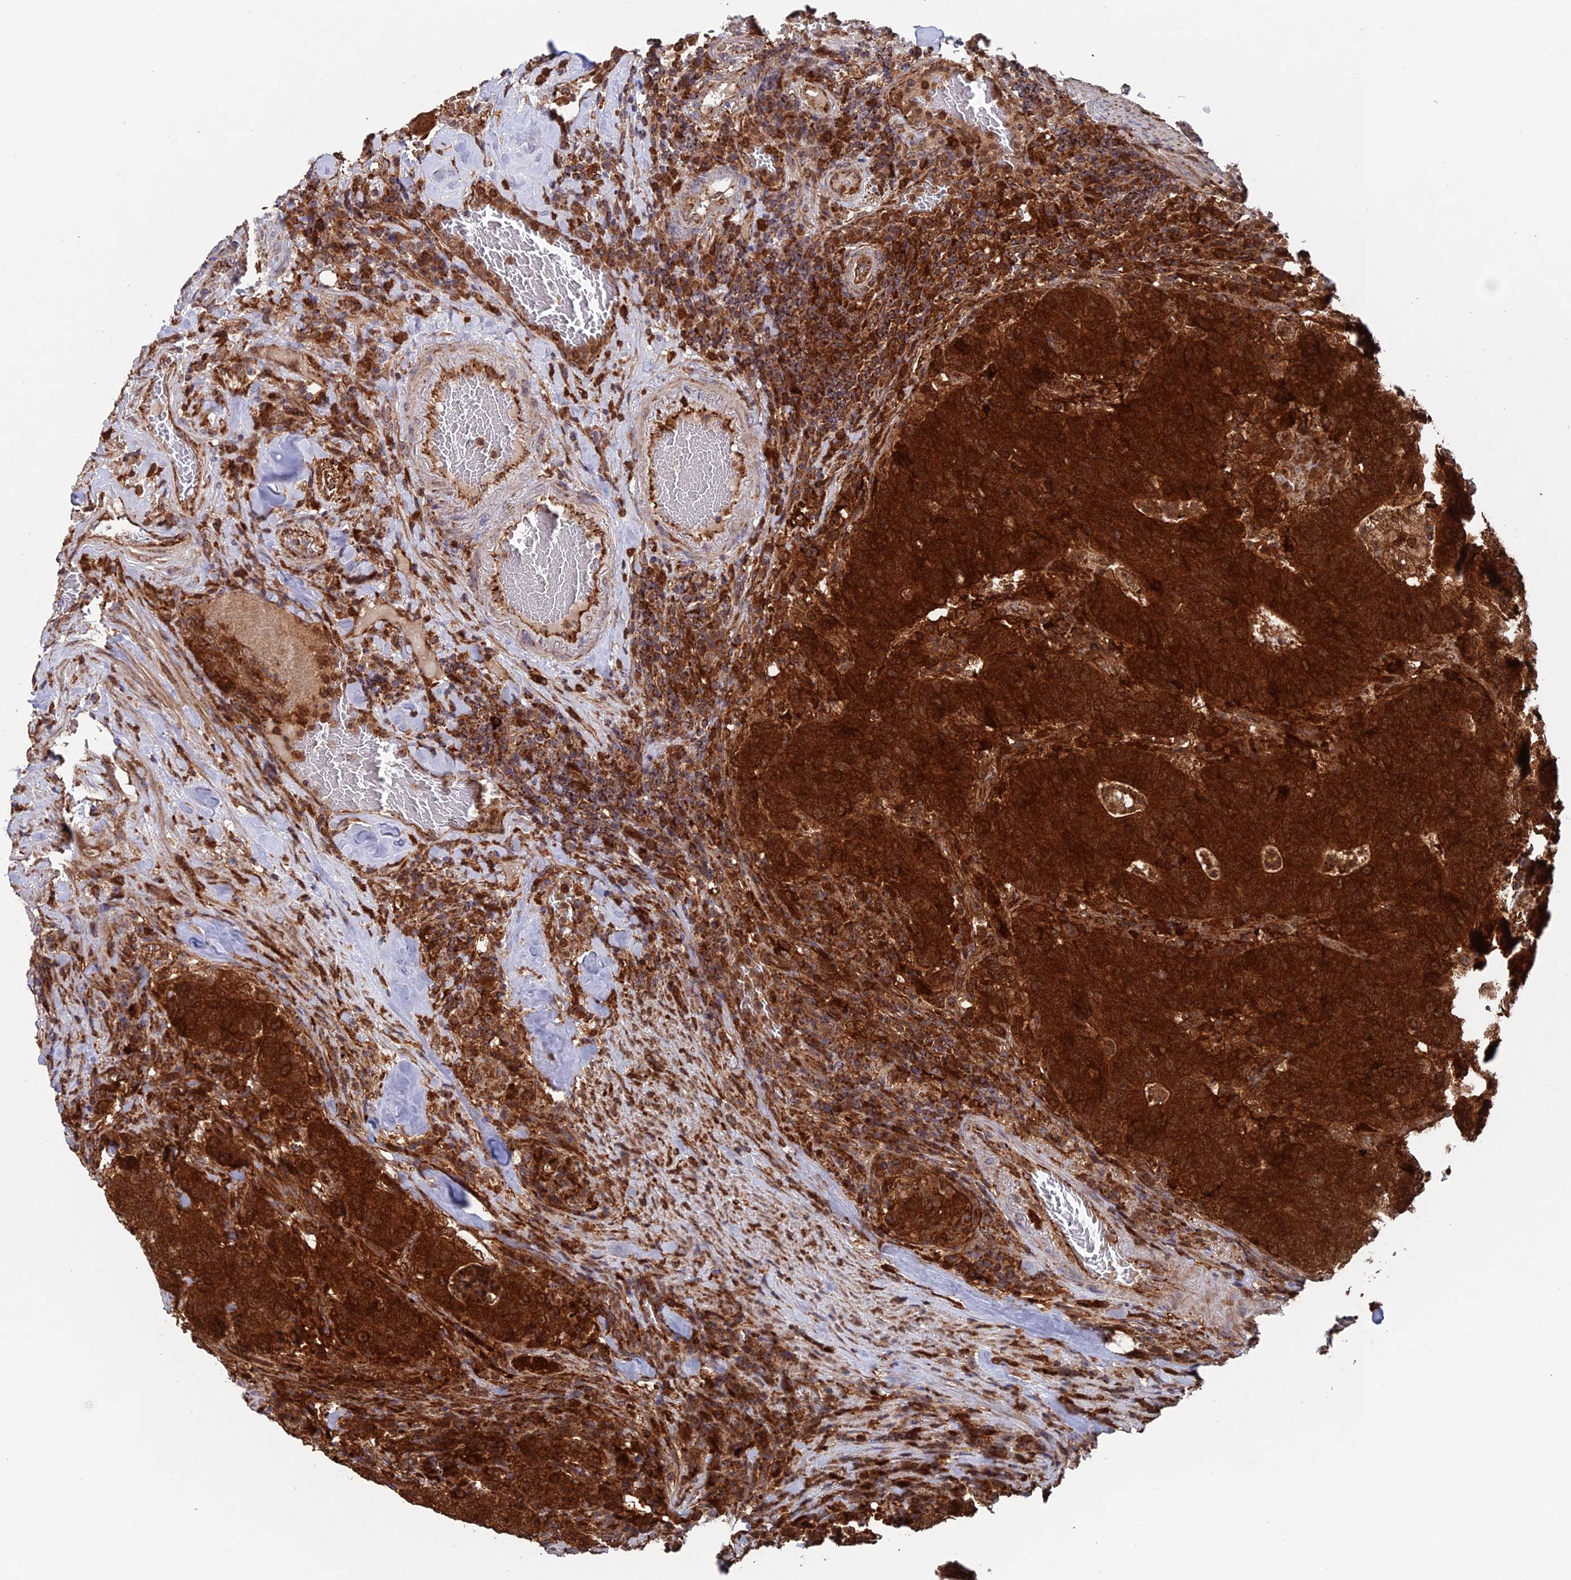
{"staining": {"intensity": "strong", "quantity": ">75%", "location": "cytoplasmic/membranous"}, "tissue": "colorectal cancer", "cell_type": "Tumor cells", "image_type": "cancer", "snomed": [{"axis": "morphology", "description": "Normal tissue, NOS"}, {"axis": "morphology", "description": "Adenocarcinoma, NOS"}, {"axis": "topography", "description": "Colon"}], "caption": "DAB immunohistochemical staining of adenocarcinoma (colorectal) reveals strong cytoplasmic/membranous protein staining in about >75% of tumor cells.", "gene": "DTYMK", "patient": {"sex": "female", "age": 75}}